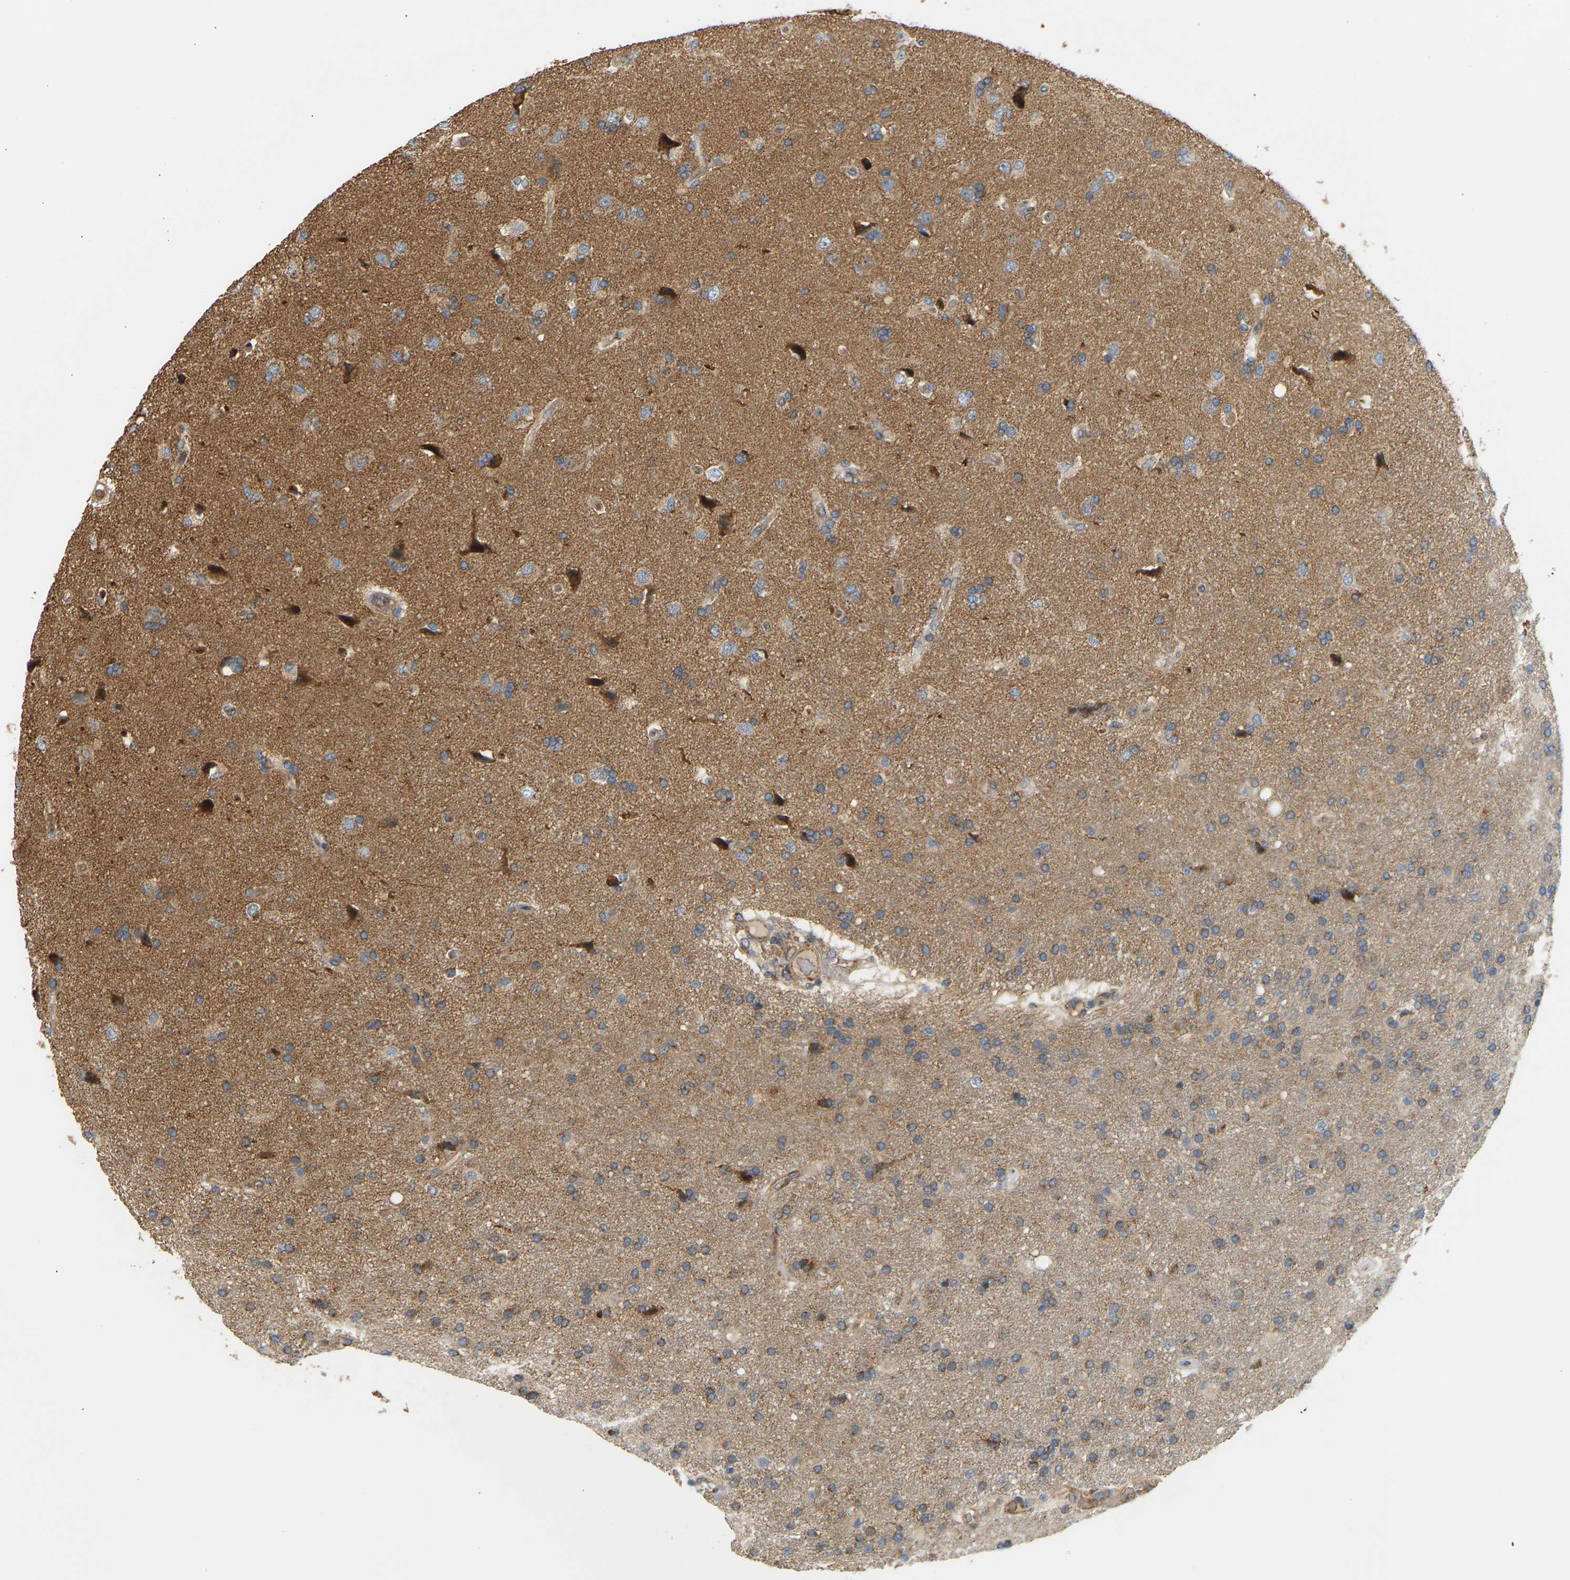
{"staining": {"intensity": "moderate", "quantity": "<25%", "location": "cytoplasmic/membranous"}, "tissue": "glioma", "cell_type": "Tumor cells", "image_type": "cancer", "snomed": [{"axis": "morphology", "description": "Glioma, malignant, High grade"}, {"axis": "topography", "description": "Brain"}], "caption": "Brown immunohistochemical staining in human glioma demonstrates moderate cytoplasmic/membranous positivity in about <25% of tumor cells.", "gene": "YIPF2", "patient": {"sex": "male", "age": 72}}